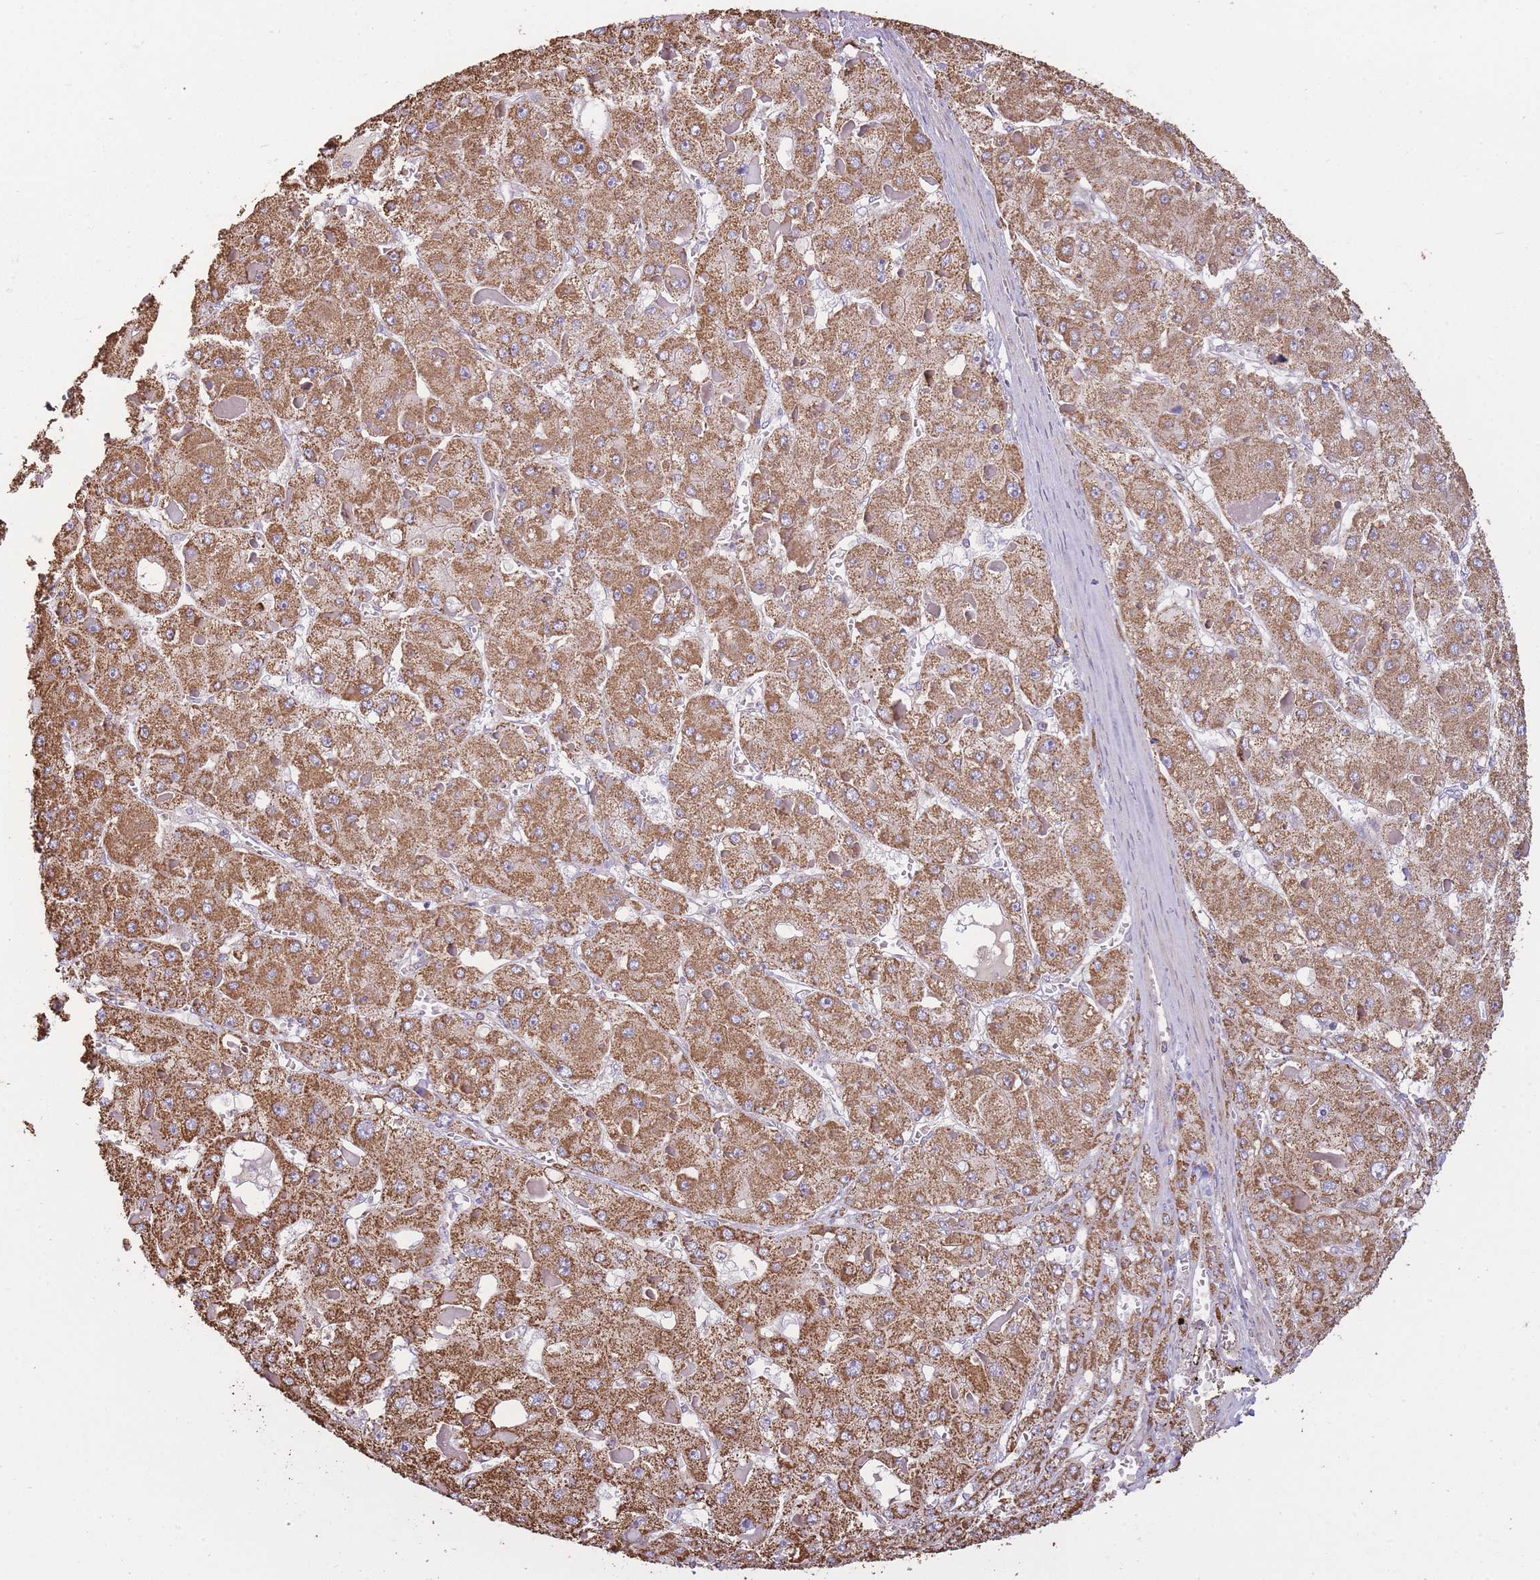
{"staining": {"intensity": "moderate", "quantity": ">75%", "location": "cytoplasmic/membranous"}, "tissue": "liver cancer", "cell_type": "Tumor cells", "image_type": "cancer", "snomed": [{"axis": "morphology", "description": "Carcinoma, Hepatocellular, NOS"}, {"axis": "topography", "description": "Liver"}], "caption": "Human liver hepatocellular carcinoma stained for a protein (brown) exhibits moderate cytoplasmic/membranous positive positivity in about >75% of tumor cells.", "gene": "KIF16B", "patient": {"sex": "female", "age": 73}}